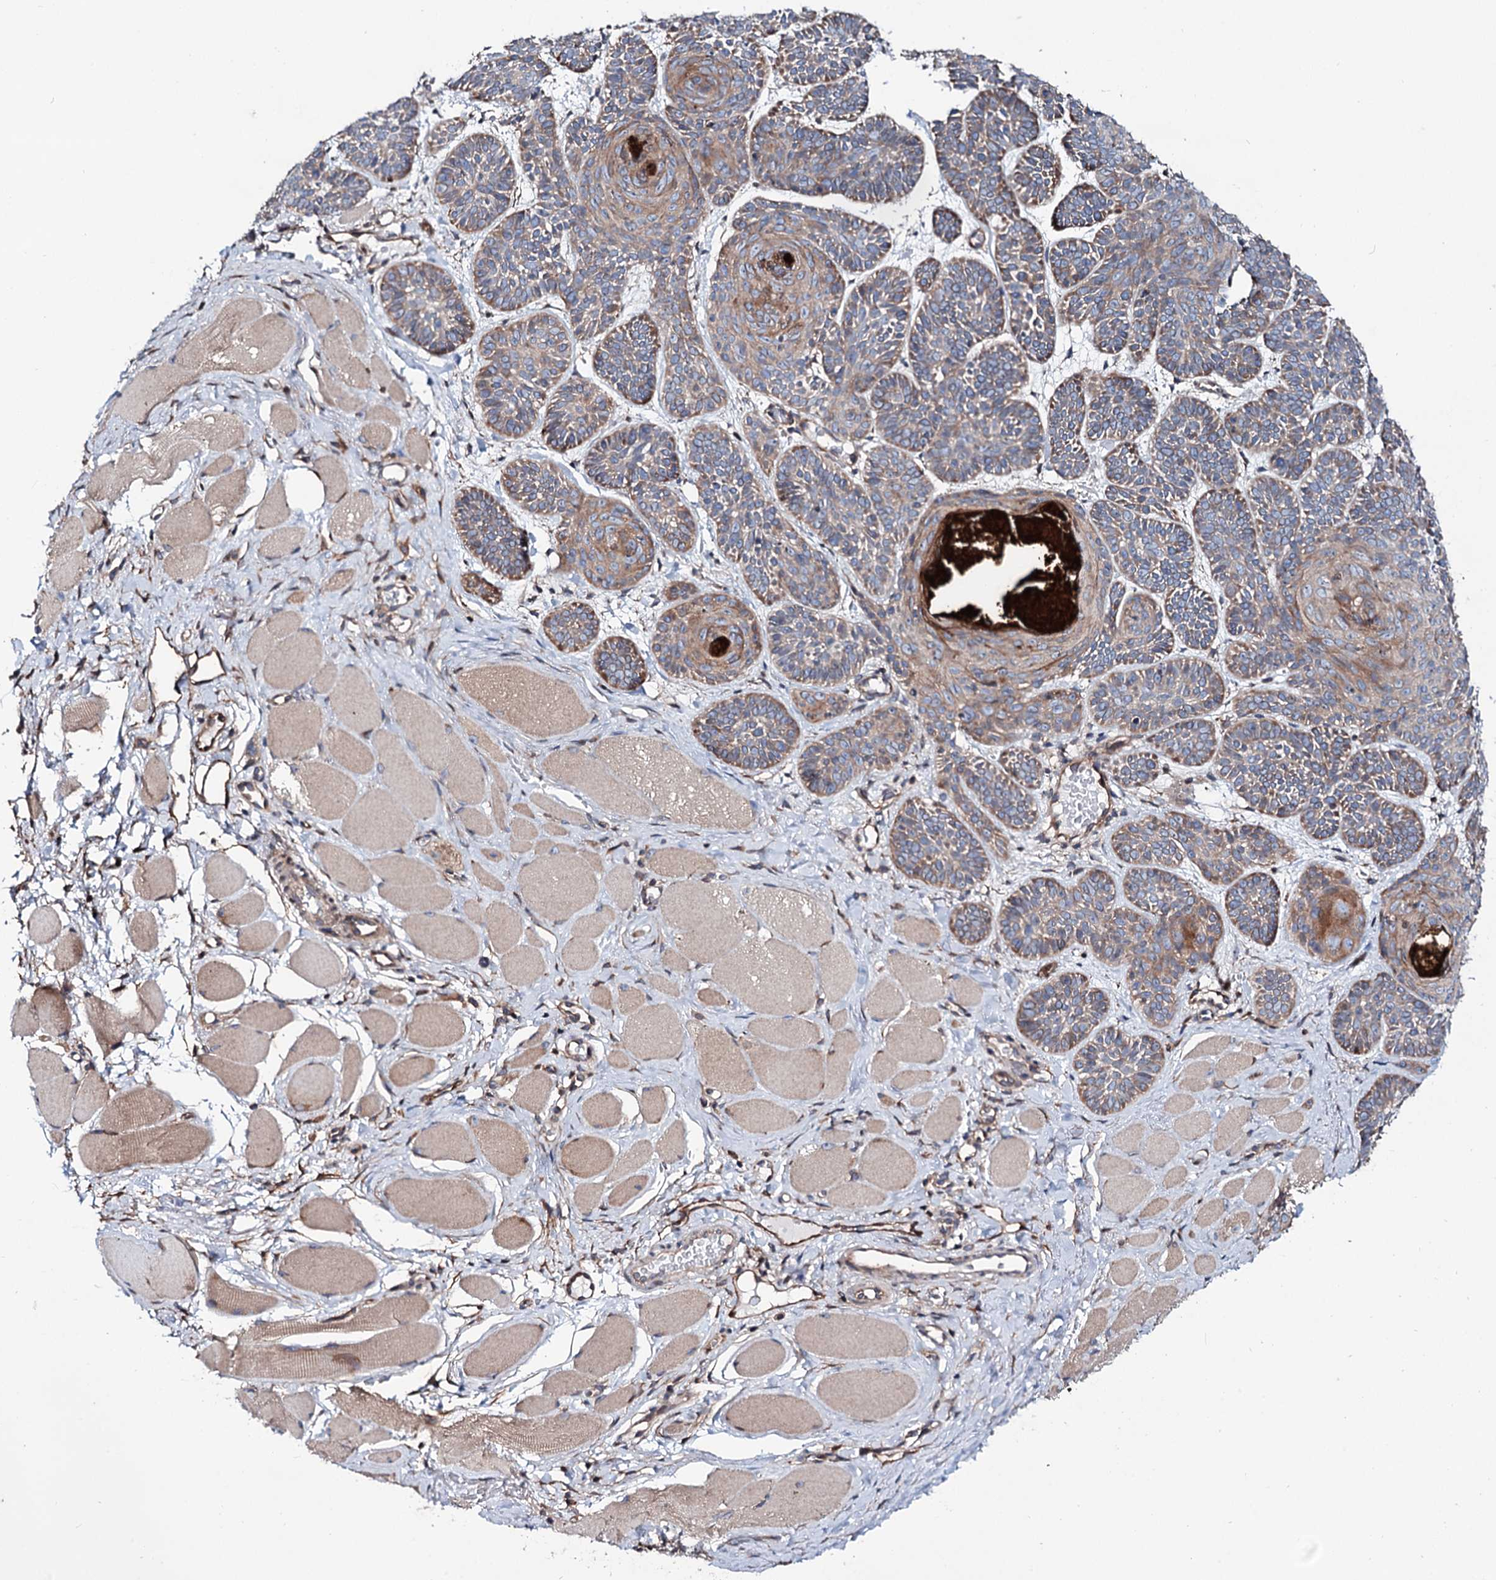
{"staining": {"intensity": "moderate", "quantity": ">75%", "location": "cytoplasmic/membranous"}, "tissue": "skin cancer", "cell_type": "Tumor cells", "image_type": "cancer", "snomed": [{"axis": "morphology", "description": "Basal cell carcinoma"}, {"axis": "topography", "description": "Skin"}], "caption": "Tumor cells demonstrate medium levels of moderate cytoplasmic/membranous positivity in about >75% of cells in skin basal cell carcinoma.", "gene": "PTDSS2", "patient": {"sex": "male", "age": 85}}